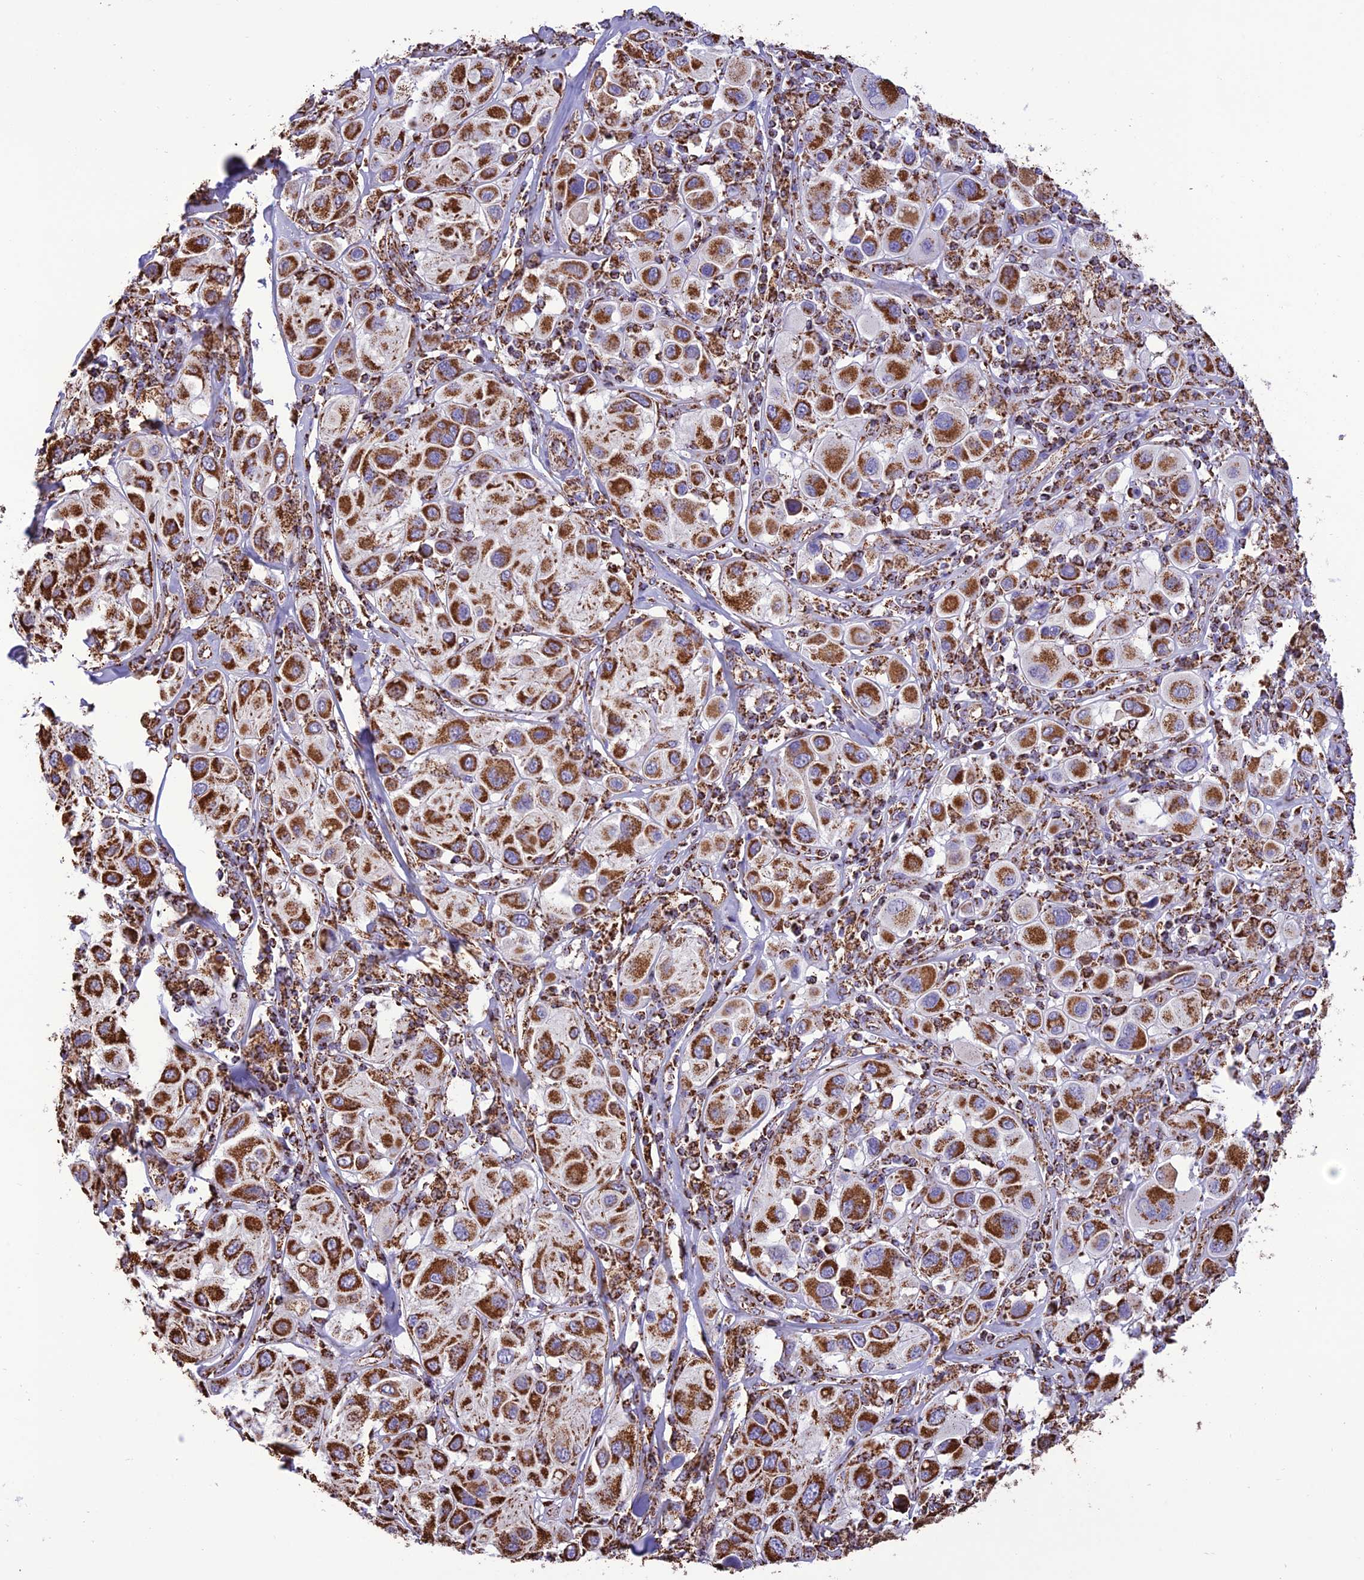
{"staining": {"intensity": "strong", "quantity": ">75%", "location": "cytoplasmic/membranous"}, "tissue": "melanoma", "cell_type": "Tumor cells", "image_type": "cancer", "snomed": [{"axis": "morphology", "description": "Malignant melanoma, Metastatic site"}, {"axis": "topography", "description": "Skin"}], "caption": "Malignant melanoma (metastatic site) stained with a protein marker demonstrates strong staining in tumor cells.", "gene": "NDUFAF1", "patient": {"sex": "male", "age": 41}}